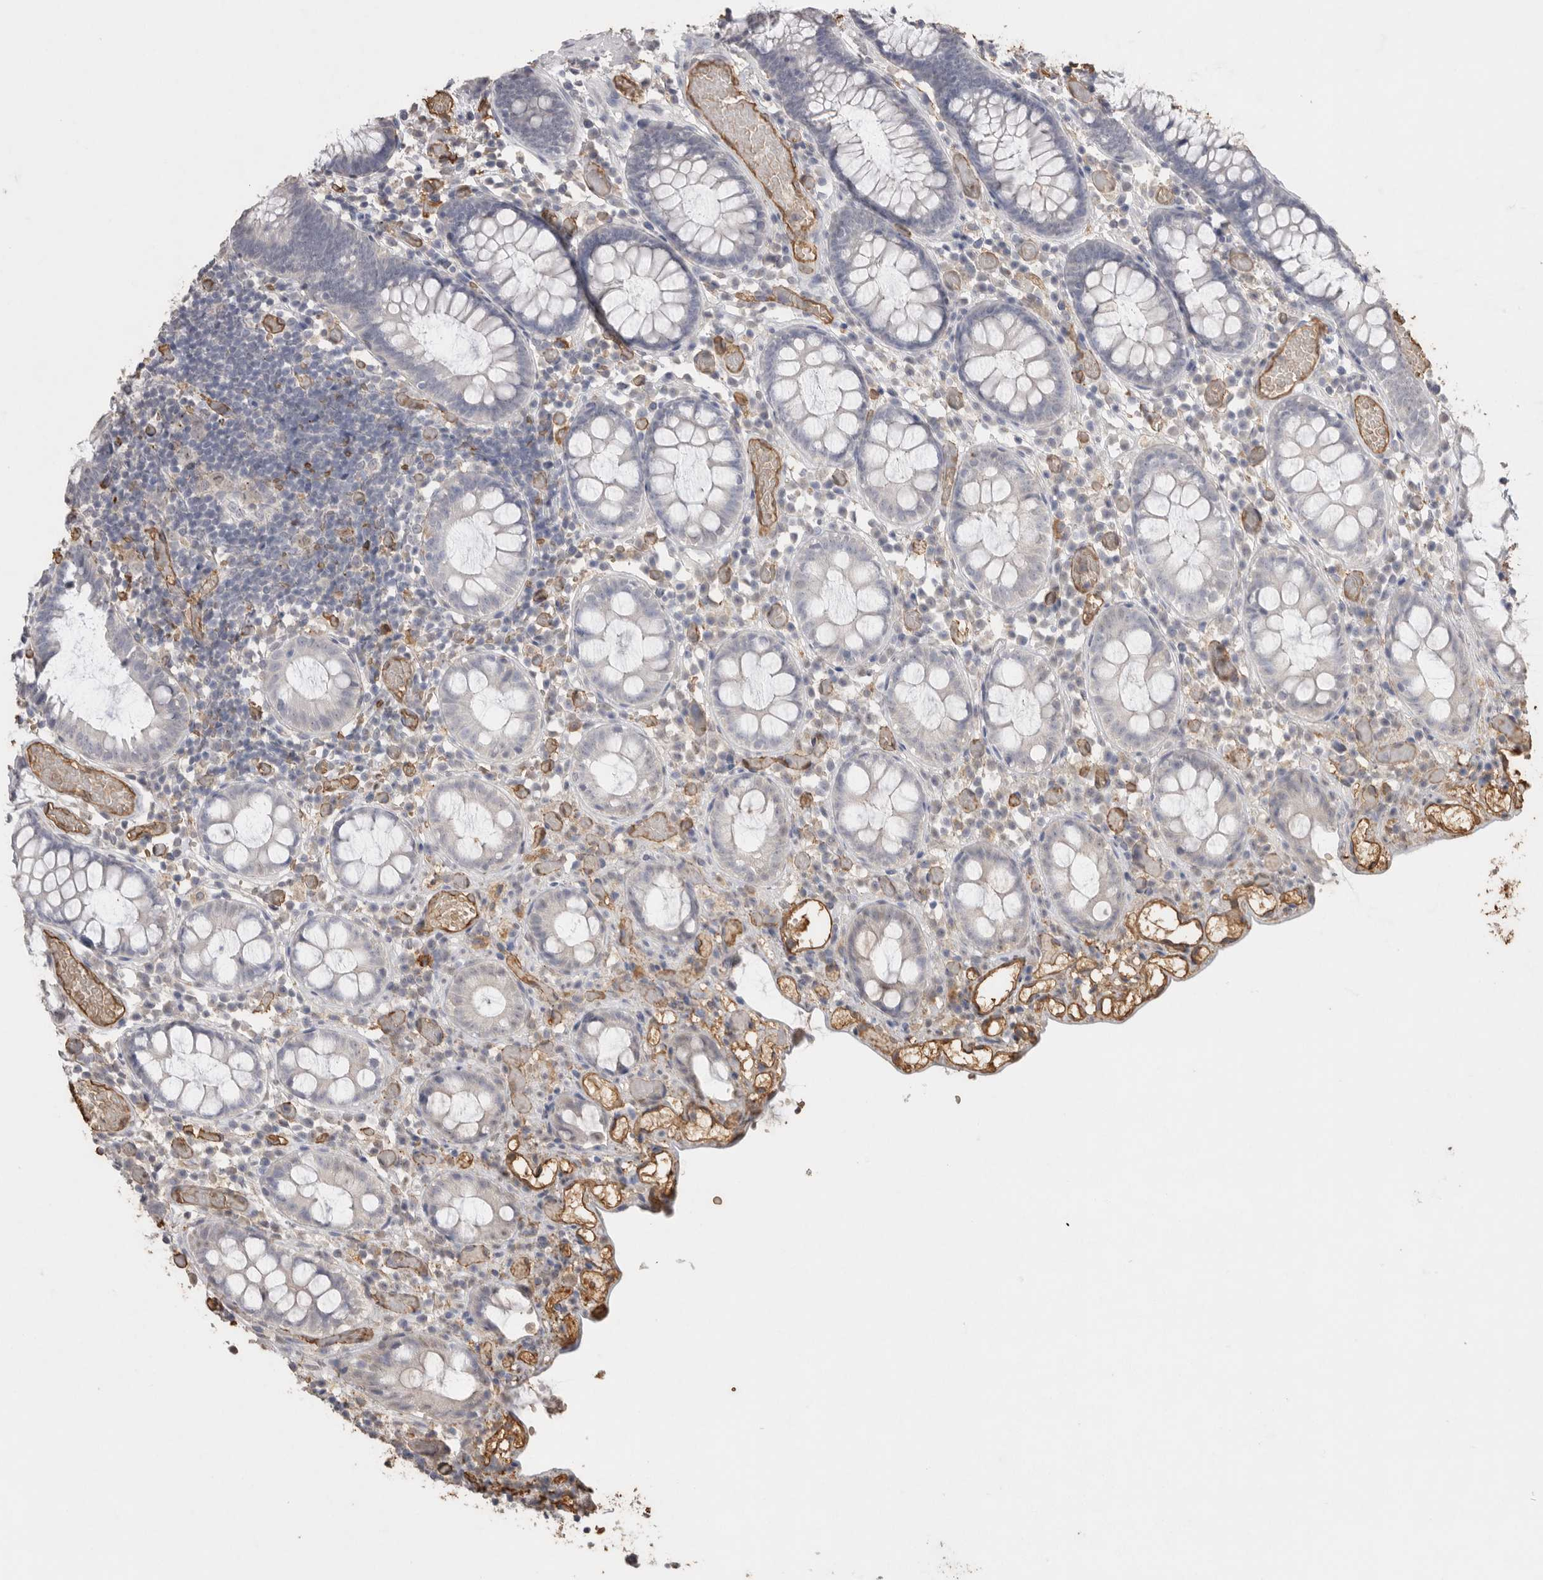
{"staining": {"intensity": "moderate", "quantity": ">75%", "location": "cytoplasmic/membranous"}, "tissue": "colon", "cell_type": "Endothelial cells", "image_type": "normal", "snomed": [{"axis": "morphology", "description": "Normal tissue, NOS"}, {"axis": "topography", "description": "Colon"}], "caption": "Protein staining exhibits moderate cytoplasmic/membranous staining in about >75% of endothelial cells in normal colon.", "gene": "IL27", "patient": {"sex": "male", "age": 14}}